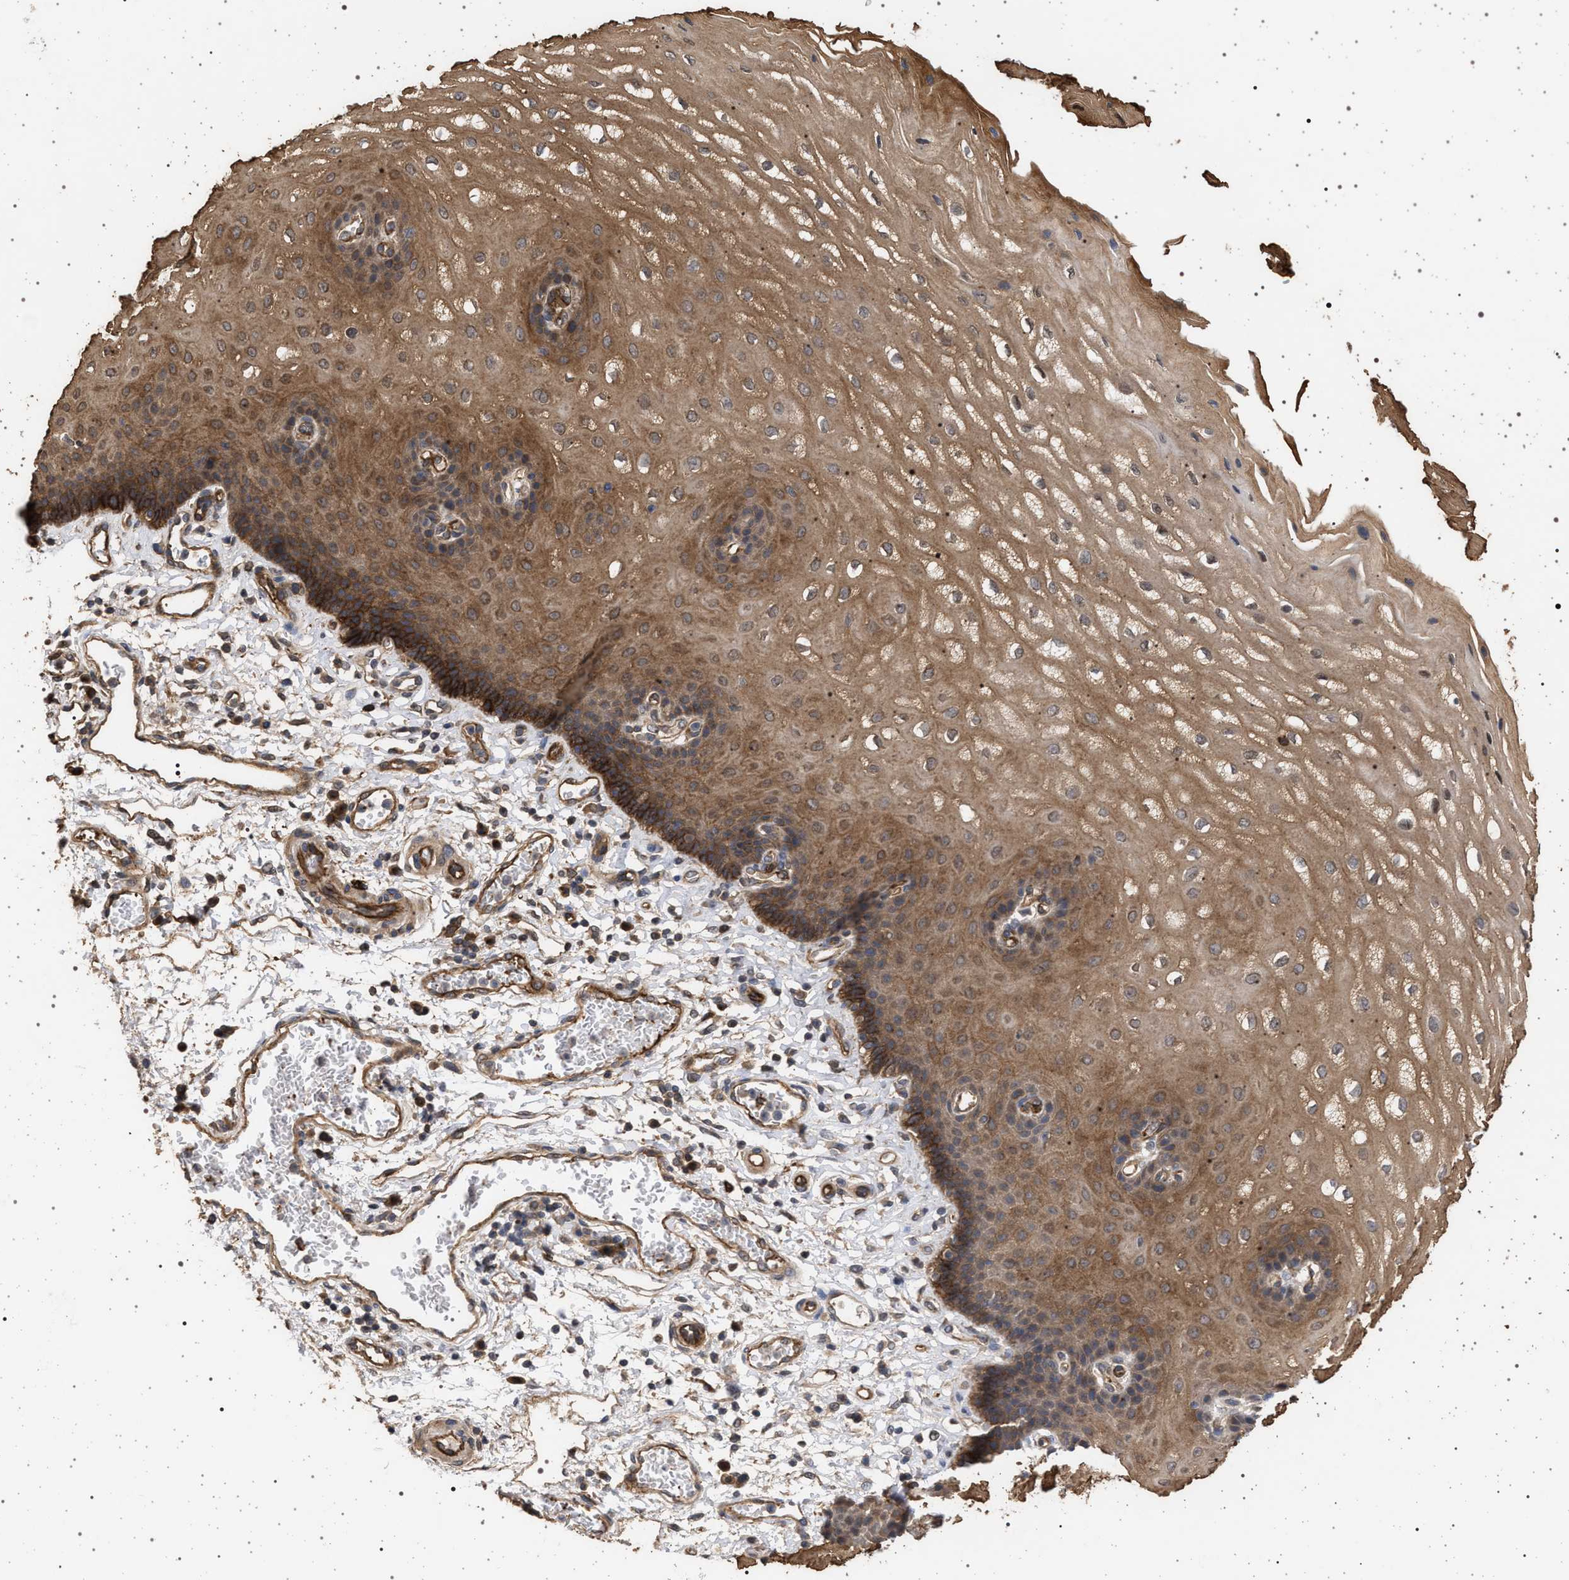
{"staining": {"intensity": "strong", "quantity": ">75%", "location": "cytoplasmic/membranous"}, "tissue": "esophagus", "cell_type": "Squamous epithelial cells", "image_type": "normal", "snomed": [{"axis": "morphology", "description": "Normal tissue, NOS"}, {"axis": "topography", "description": "Esophagus"}], "caption": "Esophagus stained with DAB (3,3'-diaminobenzidine) immunohistochemistry (IHC) reveals high levels of strong cytoplasmic/membranous positivity in about >75% of squamous epithelial cells. (Stains: DAB in brown, nuclei in blue, Microscopy: brightfield microscopy at high magnification).", "gene": "IFT20", "patient": {"sex": "male", "age": 54}}